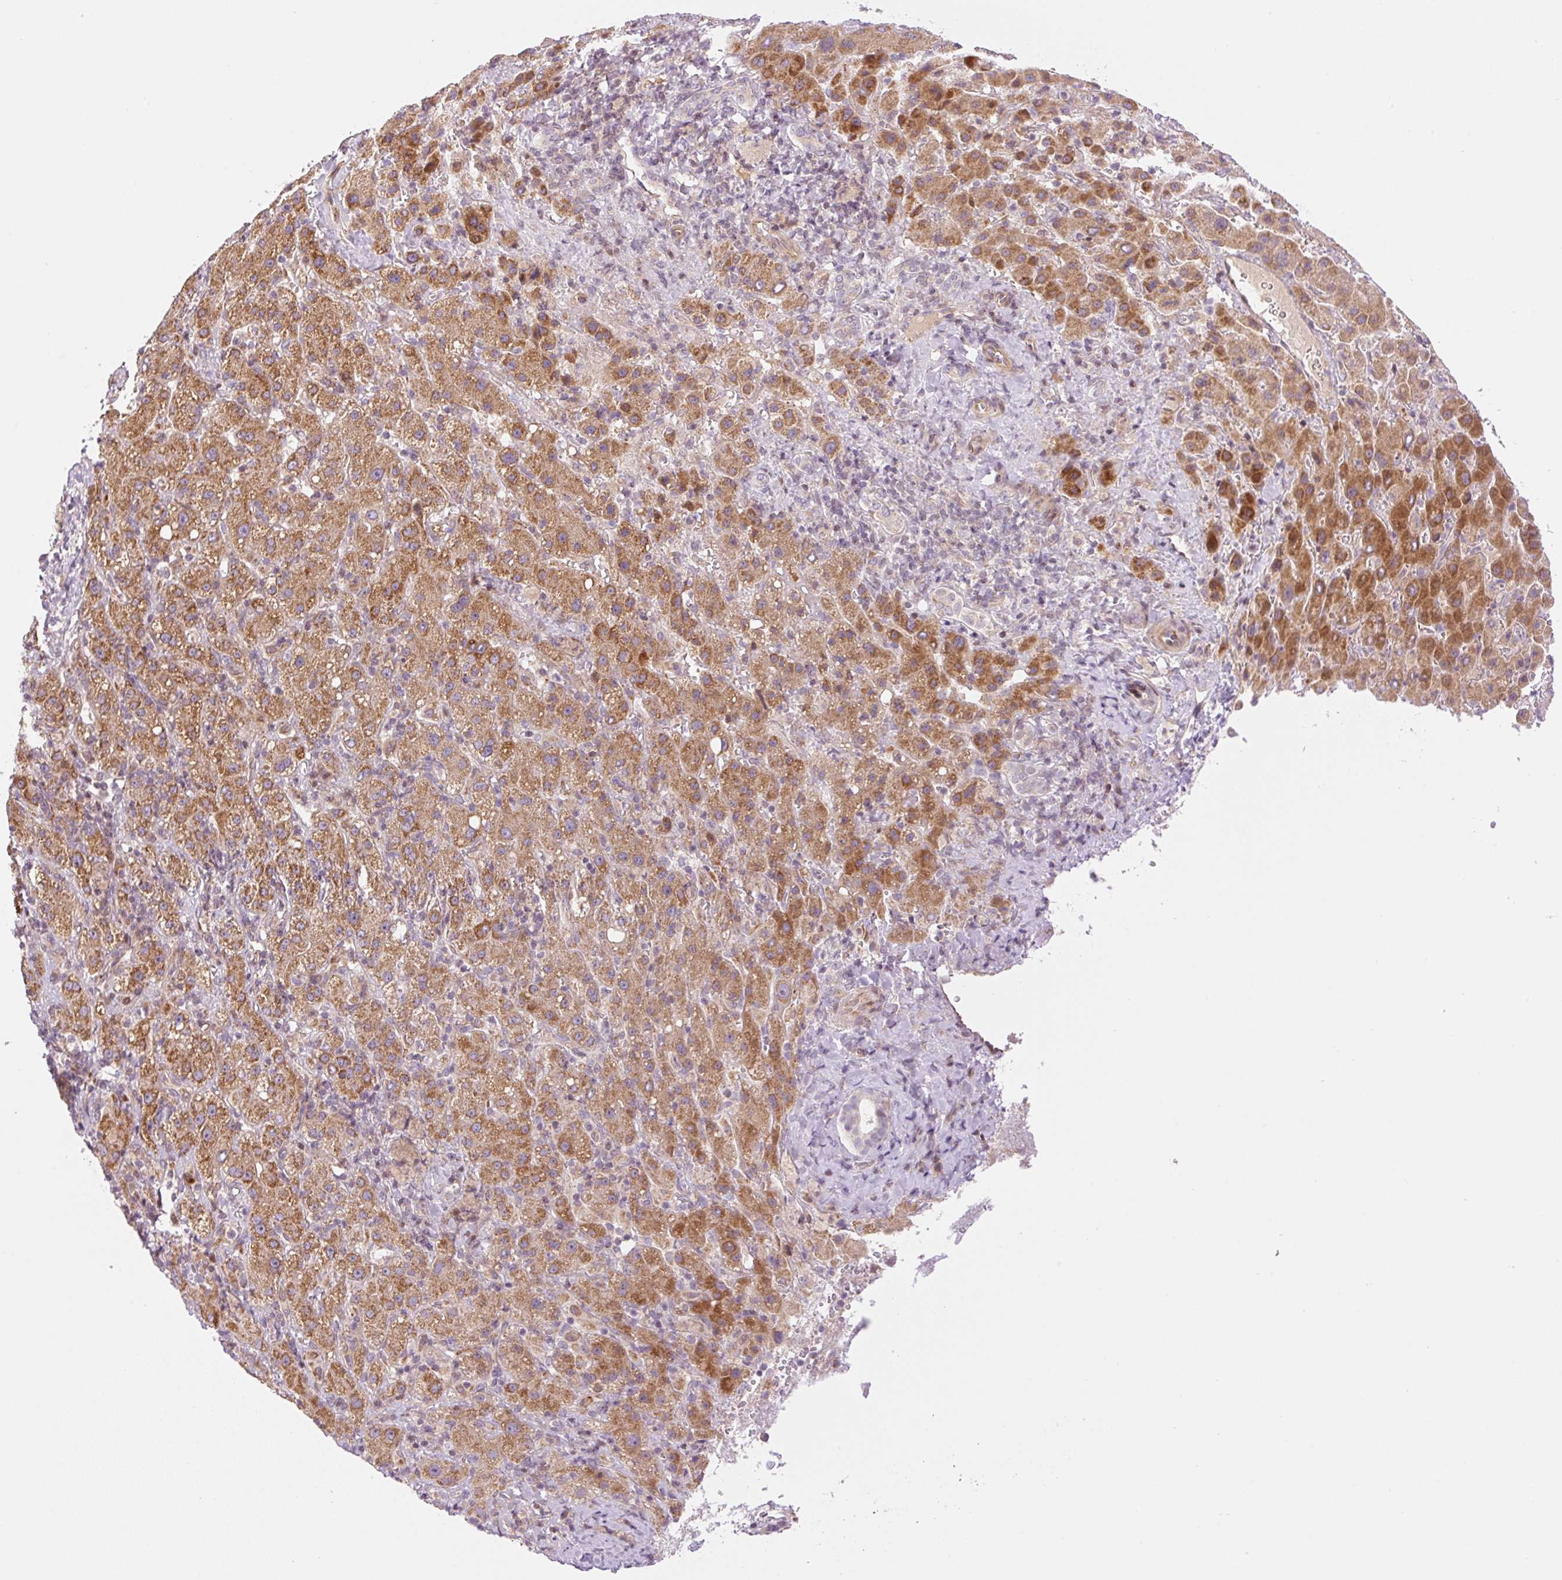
{"staining": {"intensity": "strong", "quantity": ">75%", "location": "cytoplasmic/membranous"}, "tissue": "liver cancer", "cell_type": "Tumor cells", "image_type": "cancer", "snomed": [{"axis": "morphology", "description": "Carcinoma, Hepatocellular, NOS"}, {"axis": "topography", "description": "Liver"}], "caption": "High-power microscopy captured an immunohistochemistry image of liver cancer, revealing strong cytoplasmic/membranous positivity in about >75% of tumor cells. The staining was performed using DAB (3,3'-diaminobenzidine), with brown indicating positive protein expression. Nuclei are stained blue with hematoxylin.", "gene": "ZNF394", "patient": {"sex": "female", "age": 58}}